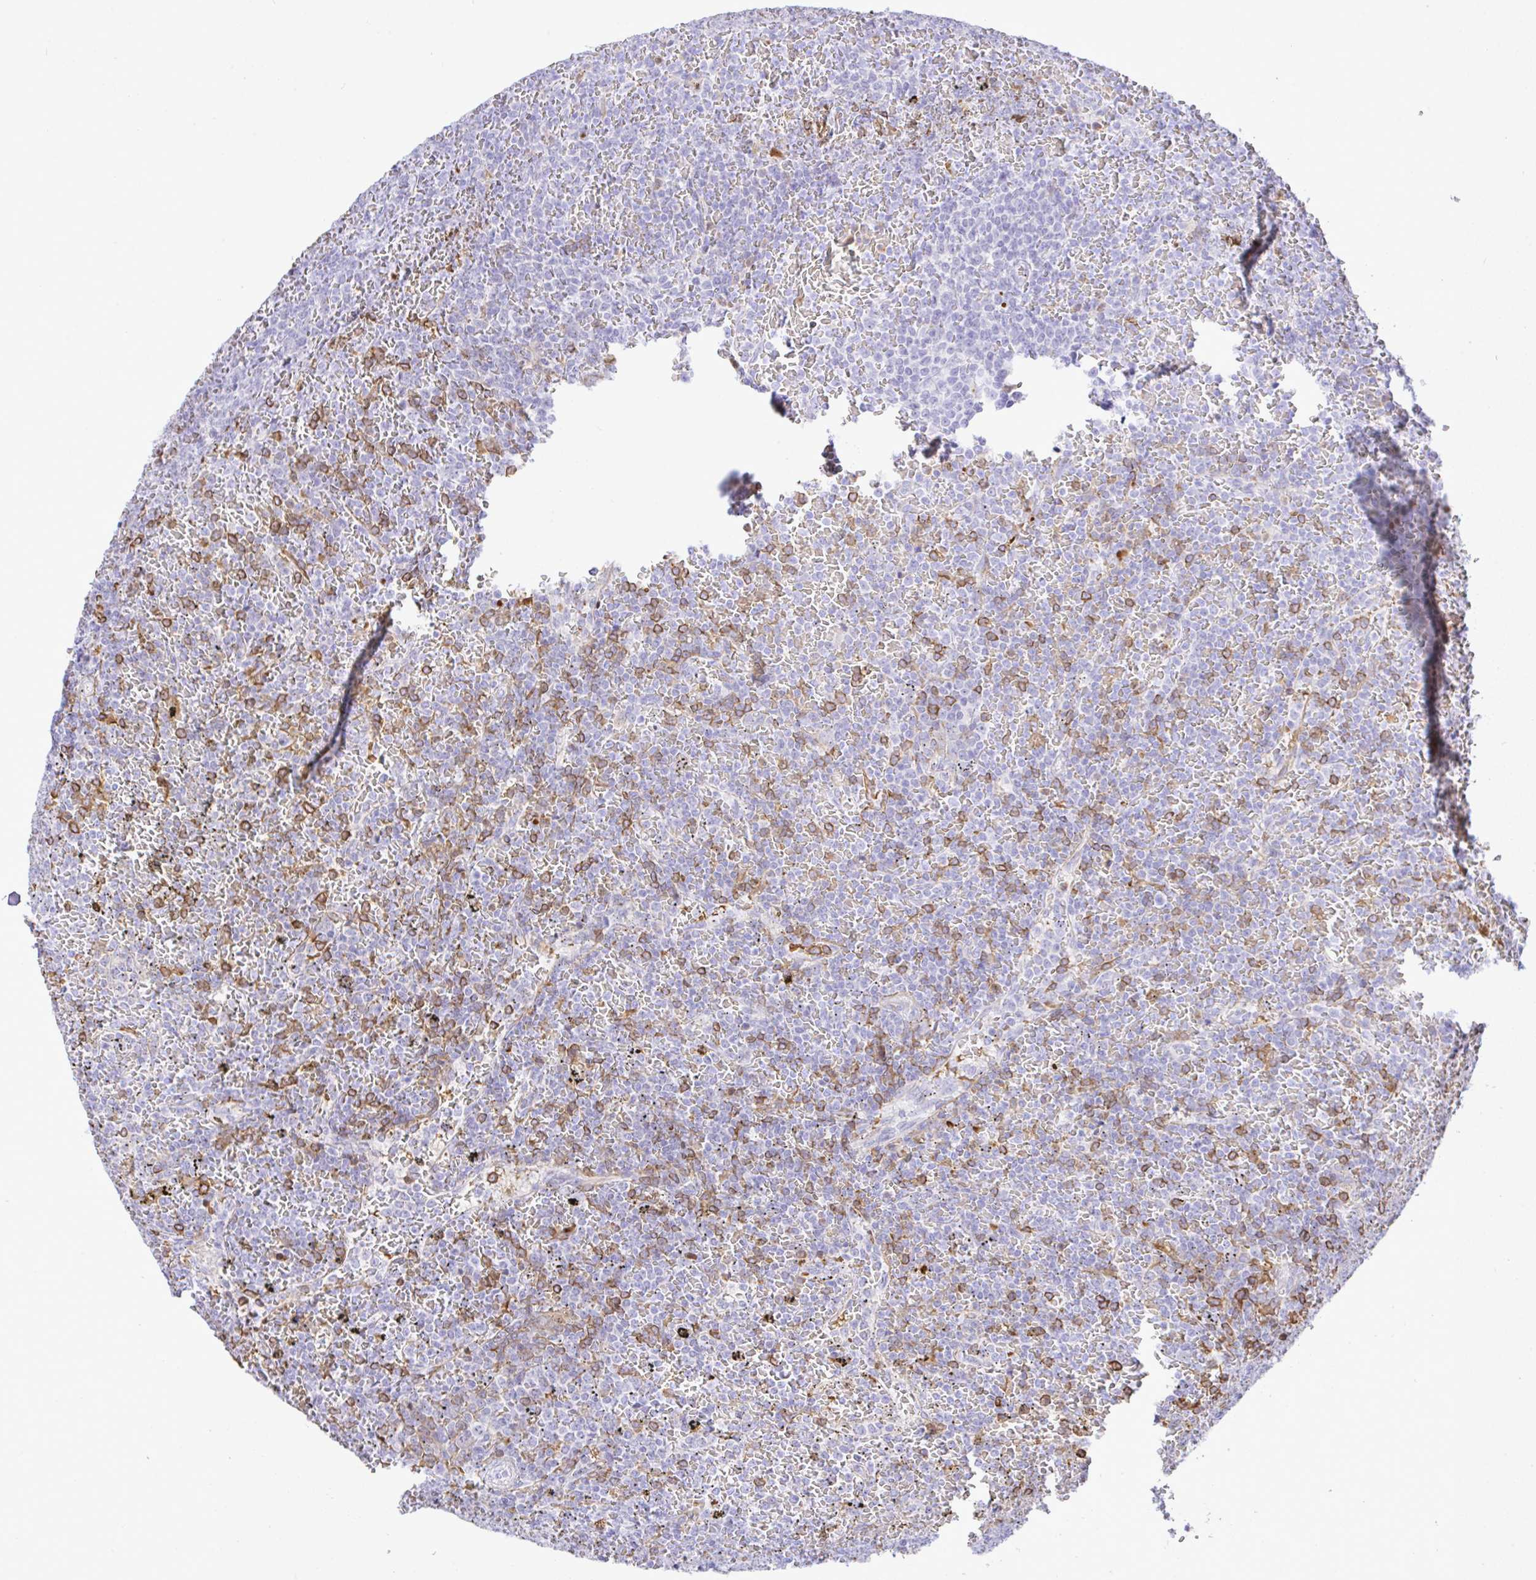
{"staining": {"intensity": "moderate", "quantity": "<25%", "location": "cytoplasmic/membranous"}, "tissue": "lymphoma", "cell_type": "Tumor cells", "image_type": "cancer", "snomed": [{"axis": "morphology", "description": "Malignant lymphoma, non-Hodgkin's type, Low grade"}, {"axis": "topography", "description": "Spleen"}], "caption": "Malignant lymphoma, non-Hodgkin's type (low-grade) was stained to show a protein in brown. There is low levels of moderate cytoplasmic/membranous staining in about <25% of tumor cells.", "gene": "ZNF221", "patient": {"sex": "female", "age": 77}}